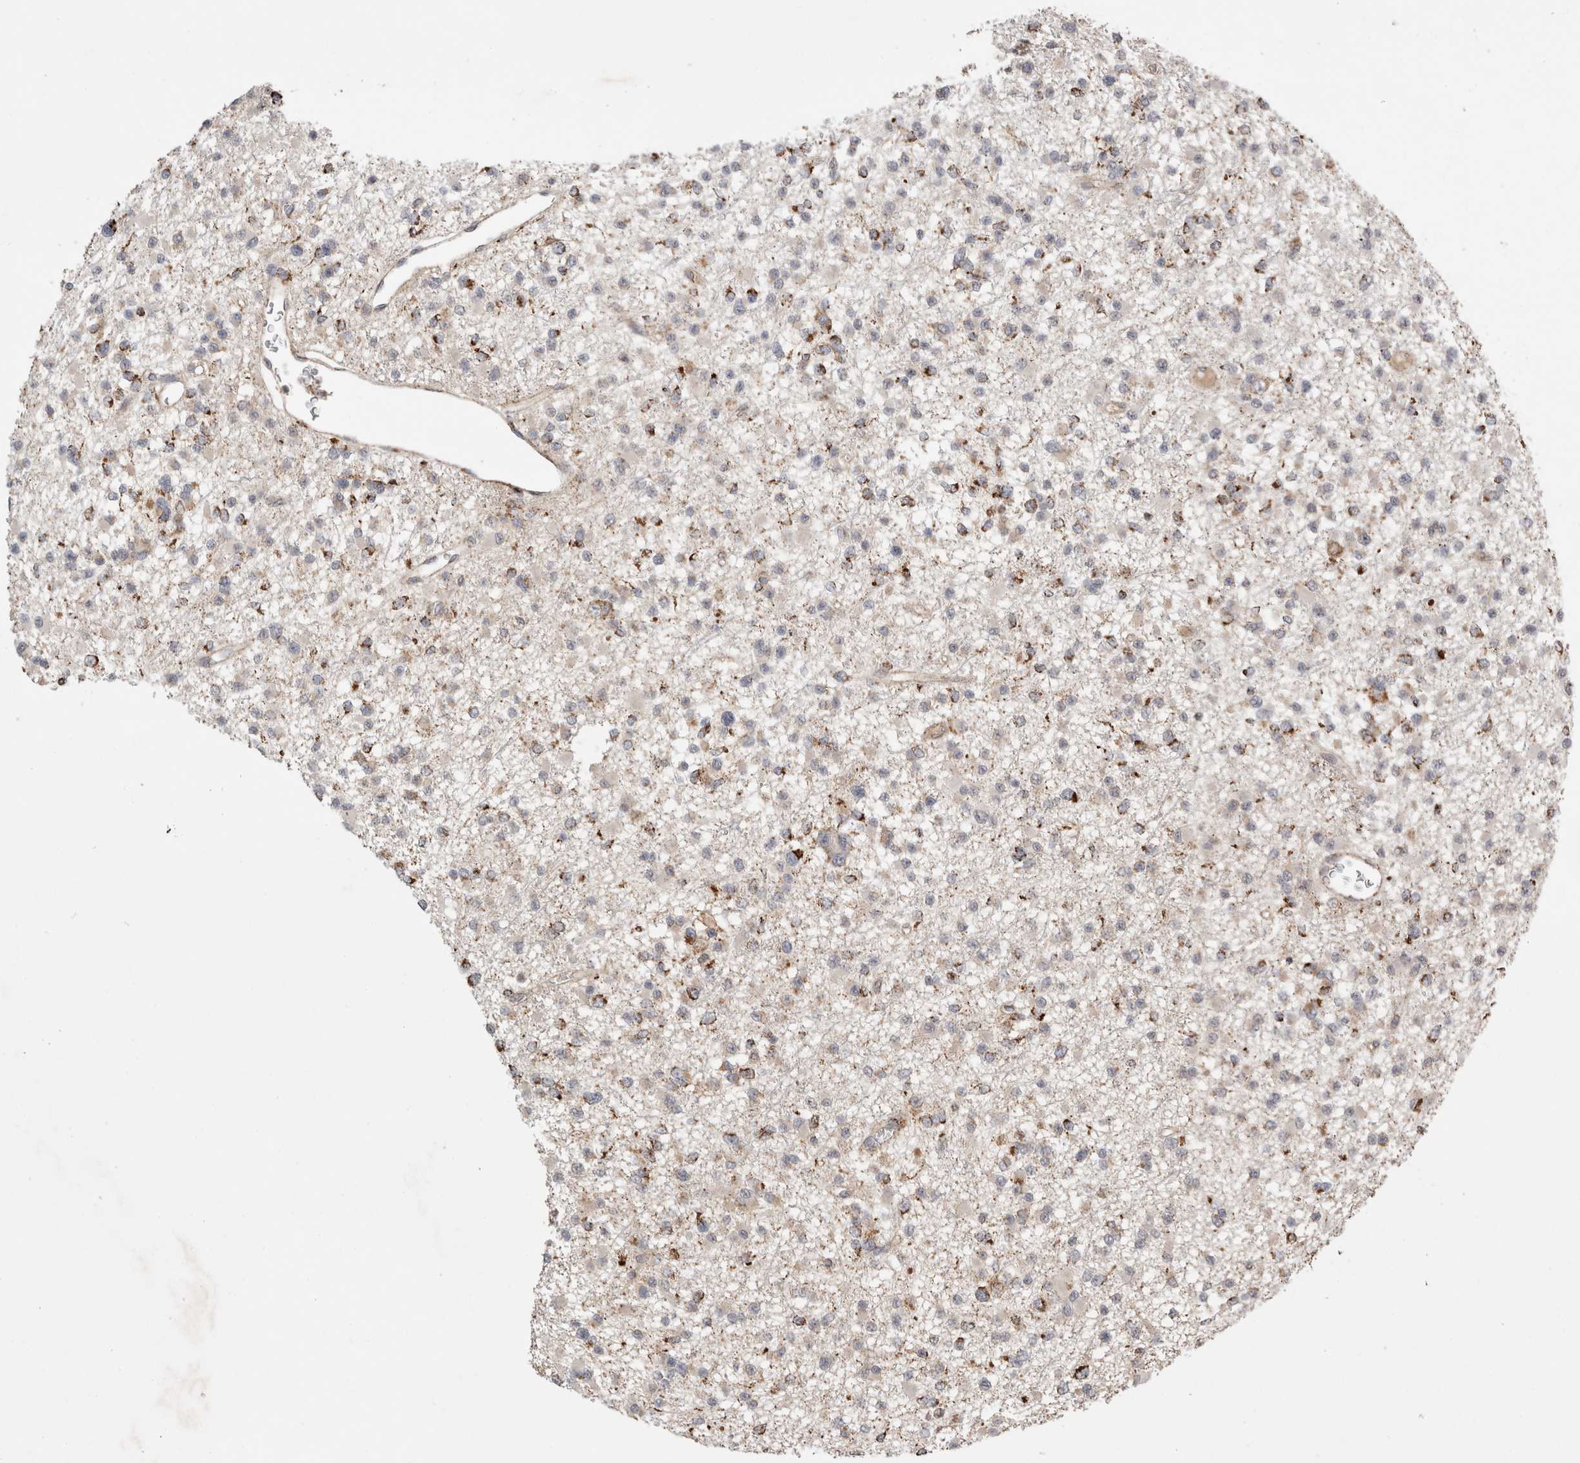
{"staining": {"intensity": "moderate", "quantity": "<25%", "location": "cytoplasmic/membranous"}, "tissue": "glioma", "cell_type": "Tumor cells", "image_type": "cancer", "snomed": [{"axis": "morphology", "description": "Glioma, malignant, Low grade"}, {"axis": "topography", "description": "Brain"}], "caption": "This micrograph demonstrates malignant low-grade glioma stained with immunohistochemistry (IHC) to label a protein in brown. The cytoplasmic/membranous of tumor cells show moderate positivity for the protein. Nuclei are counter-stained blue.", "gene": "HROB", "patient": {"sex": "female", "age": 22}}